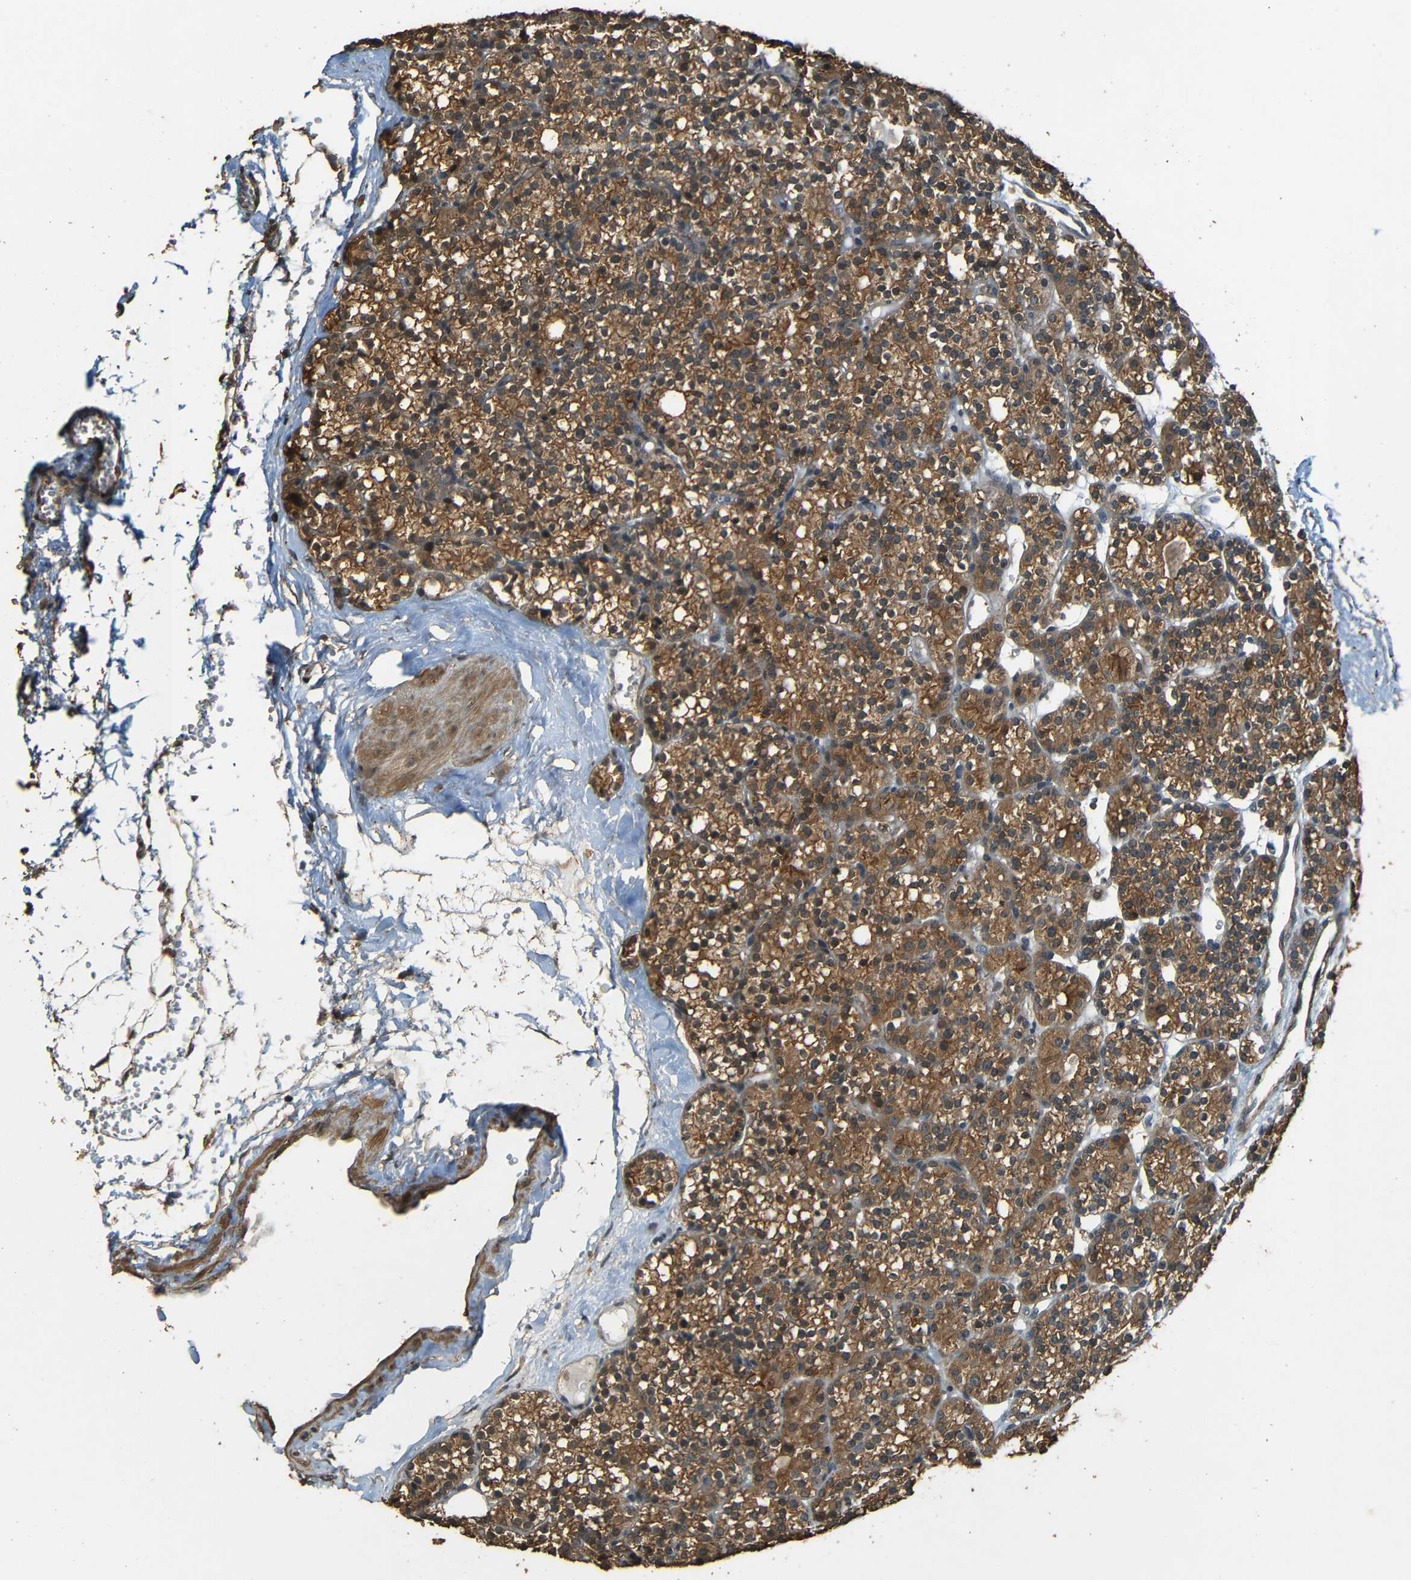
{"staining": {"intensity": "moderate", "quantity": ">75%", "location": "cytoplasmic/membranous"}, "tissue": "parathyroid gland", "cell_type": "Glandular cells", "image_type": "normal", "snomed": [{"axis": "morphology", "description": "Normal tissue, NOS"}, {"axis": "topography", "description": "Parathyroid gland"}], "caption": "A brown stain shows moderate cytoplasmic/membranous positivity of a protein in glandular cells of normal human parathyroid gland. The staining was performed using DAB (3,3'-diaminobenzidine) to visualize the protein expression in brown, while the nuclei were stained in blue with hematoxylin (Magnification: 20x).", "gene": "PDE5A", "patient": {"sex": "female", "age": 64}}